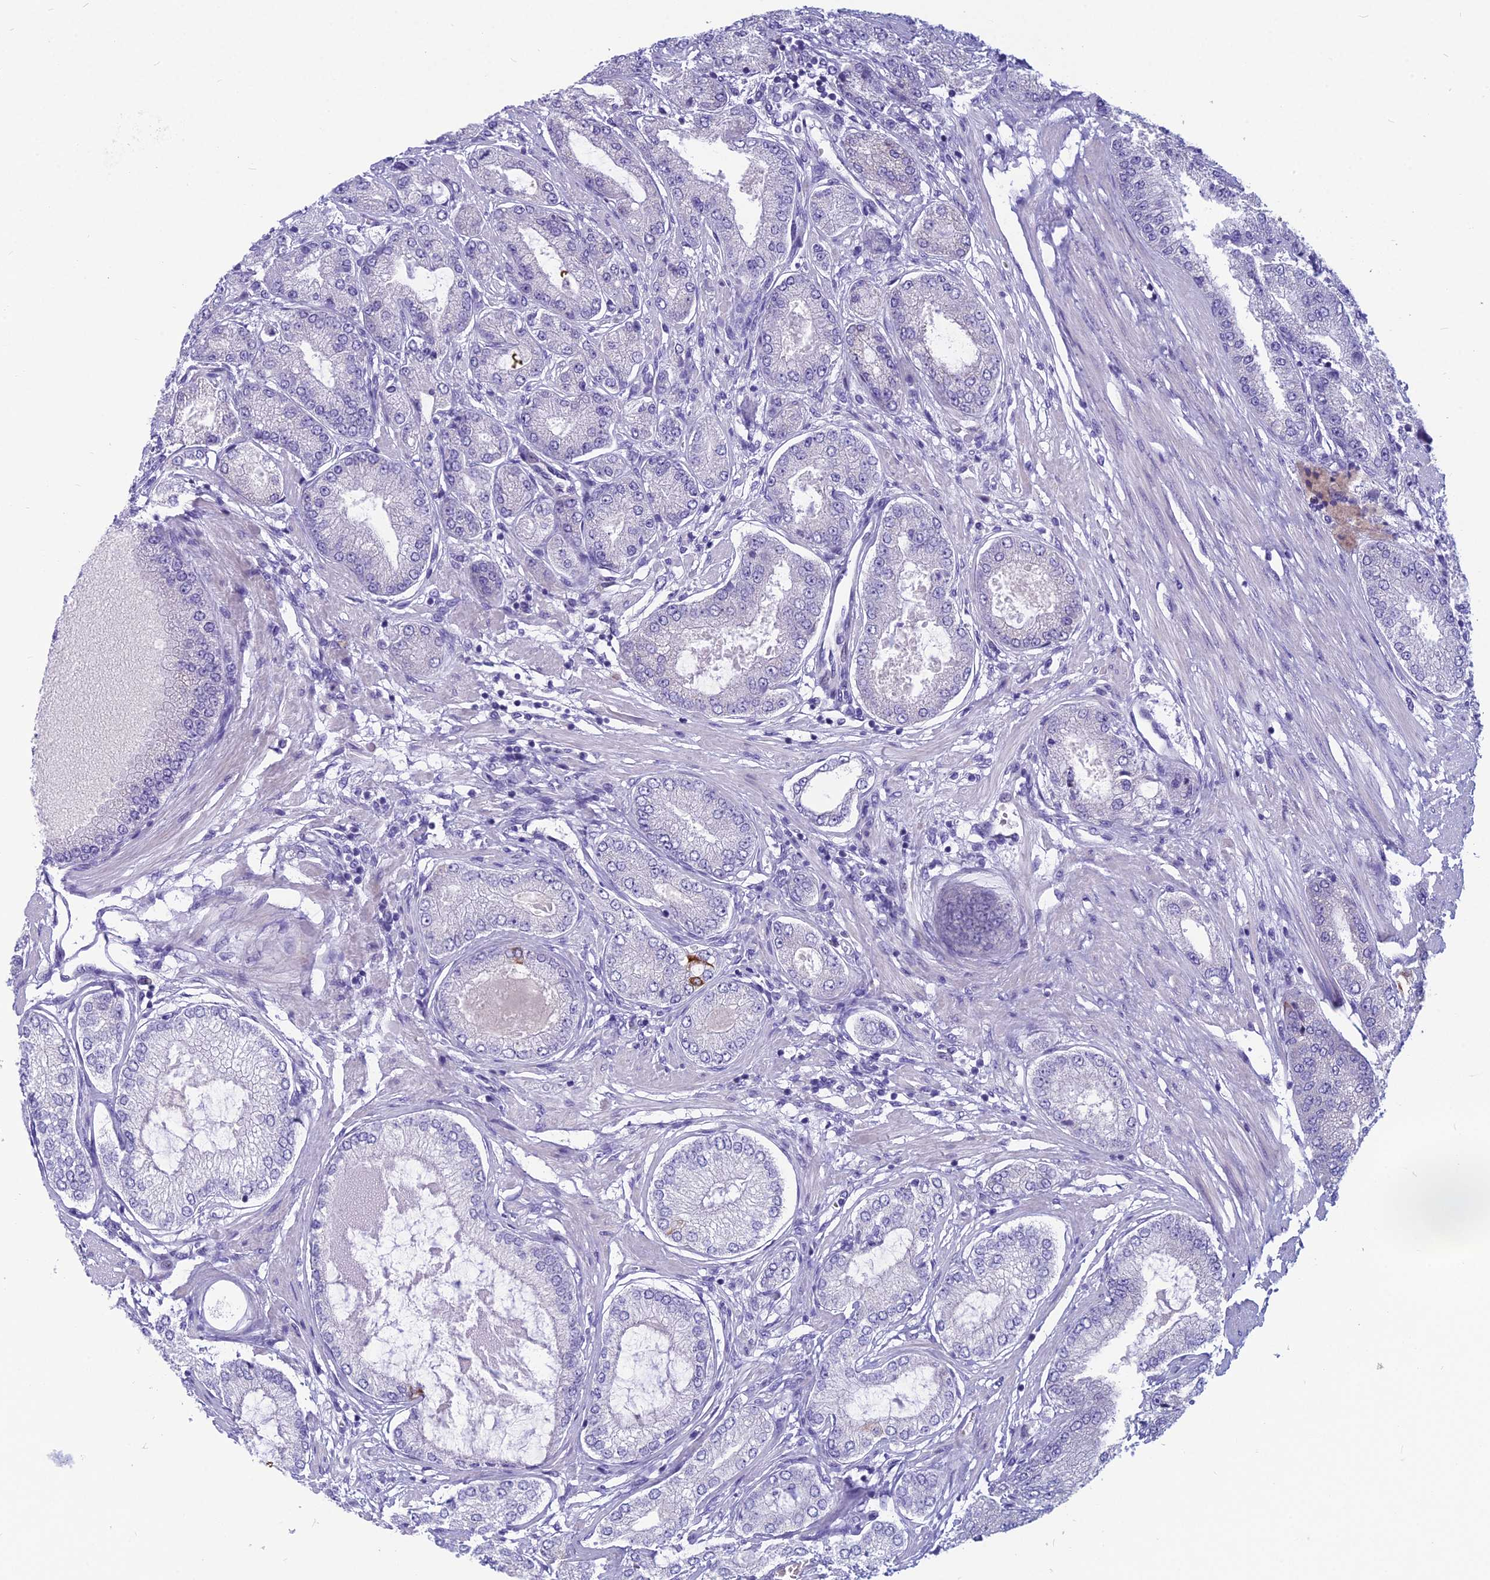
{"staining": {"intensity": "negative", "quantity": "none", "location": "none"}, "tissue": "prostate cancer", "cell_type": "Tumor cells", "image_type": "cancer", "snomed": [{"axis": "morphology", "description": "Adenocarcinoma, High grade"}, {"axis": "topography", "description": "Prostate"}], "caption": "Immunohistochemical staining of prostate adenocarcinoma (high-grade) exhibits no significant positivity in tumor cells.", "gene": "RBM41", "patient": {"sex": "male", "age": 71}}